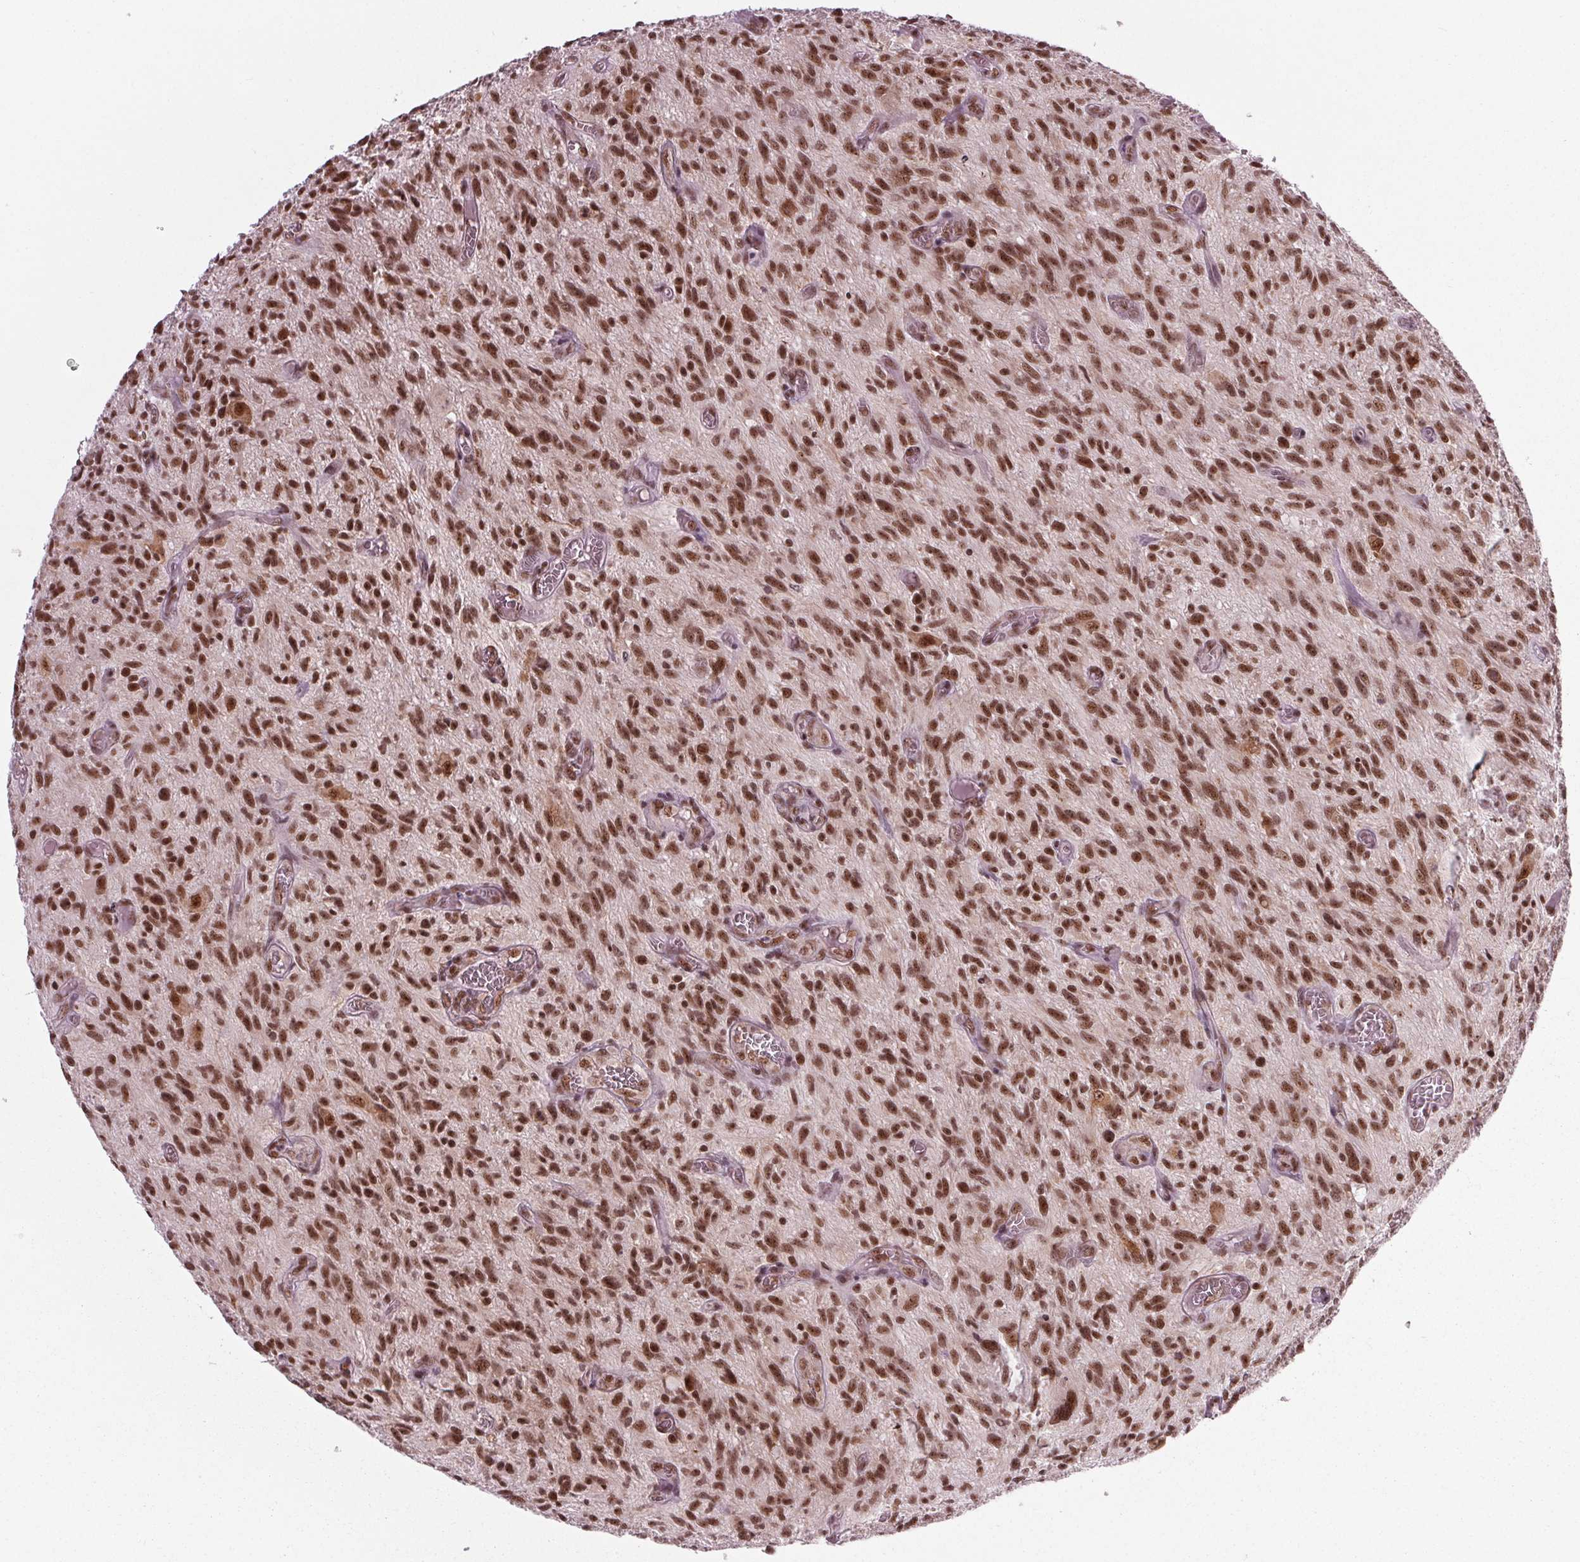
{"staining": {"intensity": "strong", "quantity": ">75%", "location": "nuclear"}, "tissue": "glioma", "cell_type": "Tumor cells", "image_type": "cancer", "snomed": [{"axis": "morphology", "description": "Glioma, malignant, High grade"}, {"axis": "topography", "description": "Brain"}], "caption": "Brown immunohistochemical staining in glioma reveals strong nuclear expression in about >75% of tumor cells.", "gene": "DDX41", "patient": {"sex": "male", "age": 75}}